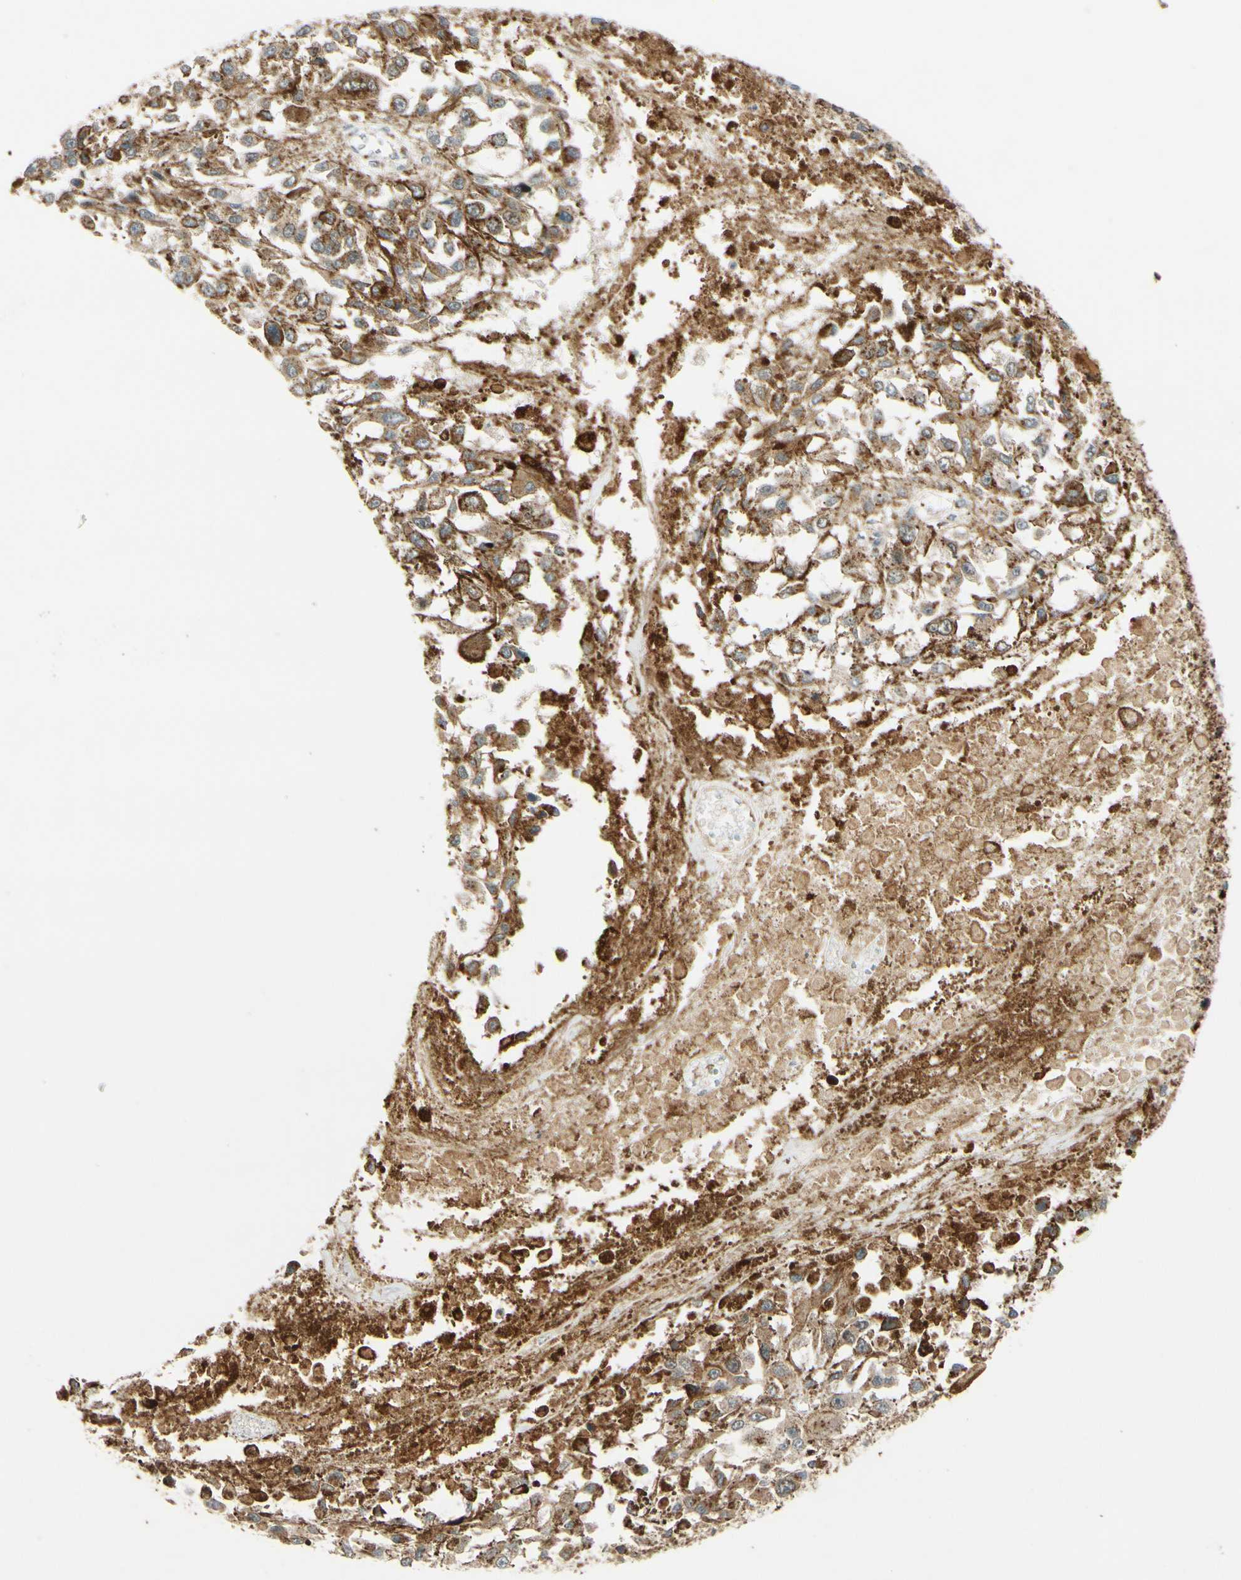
{"staining": {"intensity": "weak", "quantity": "25%-75%", "location": "cytoplasmic/membranous"}, "tissue": "melanoma", "cell_type": "Tumor cells", "image_type": "cancer", "snomed": [{"axis": "morphology", "description": "Malignant melanoma, Metastatic site"}, {"axis": "topography", "description": "Lymph node"}], "caption": "Weak cytoplasmic/membranous positivity for a protein is present in about 25%-75% of tumor cells of melanoma using immunohistochemistry.", "gene": "NEO1", "patient": {"sex": "male", "age": 59}}